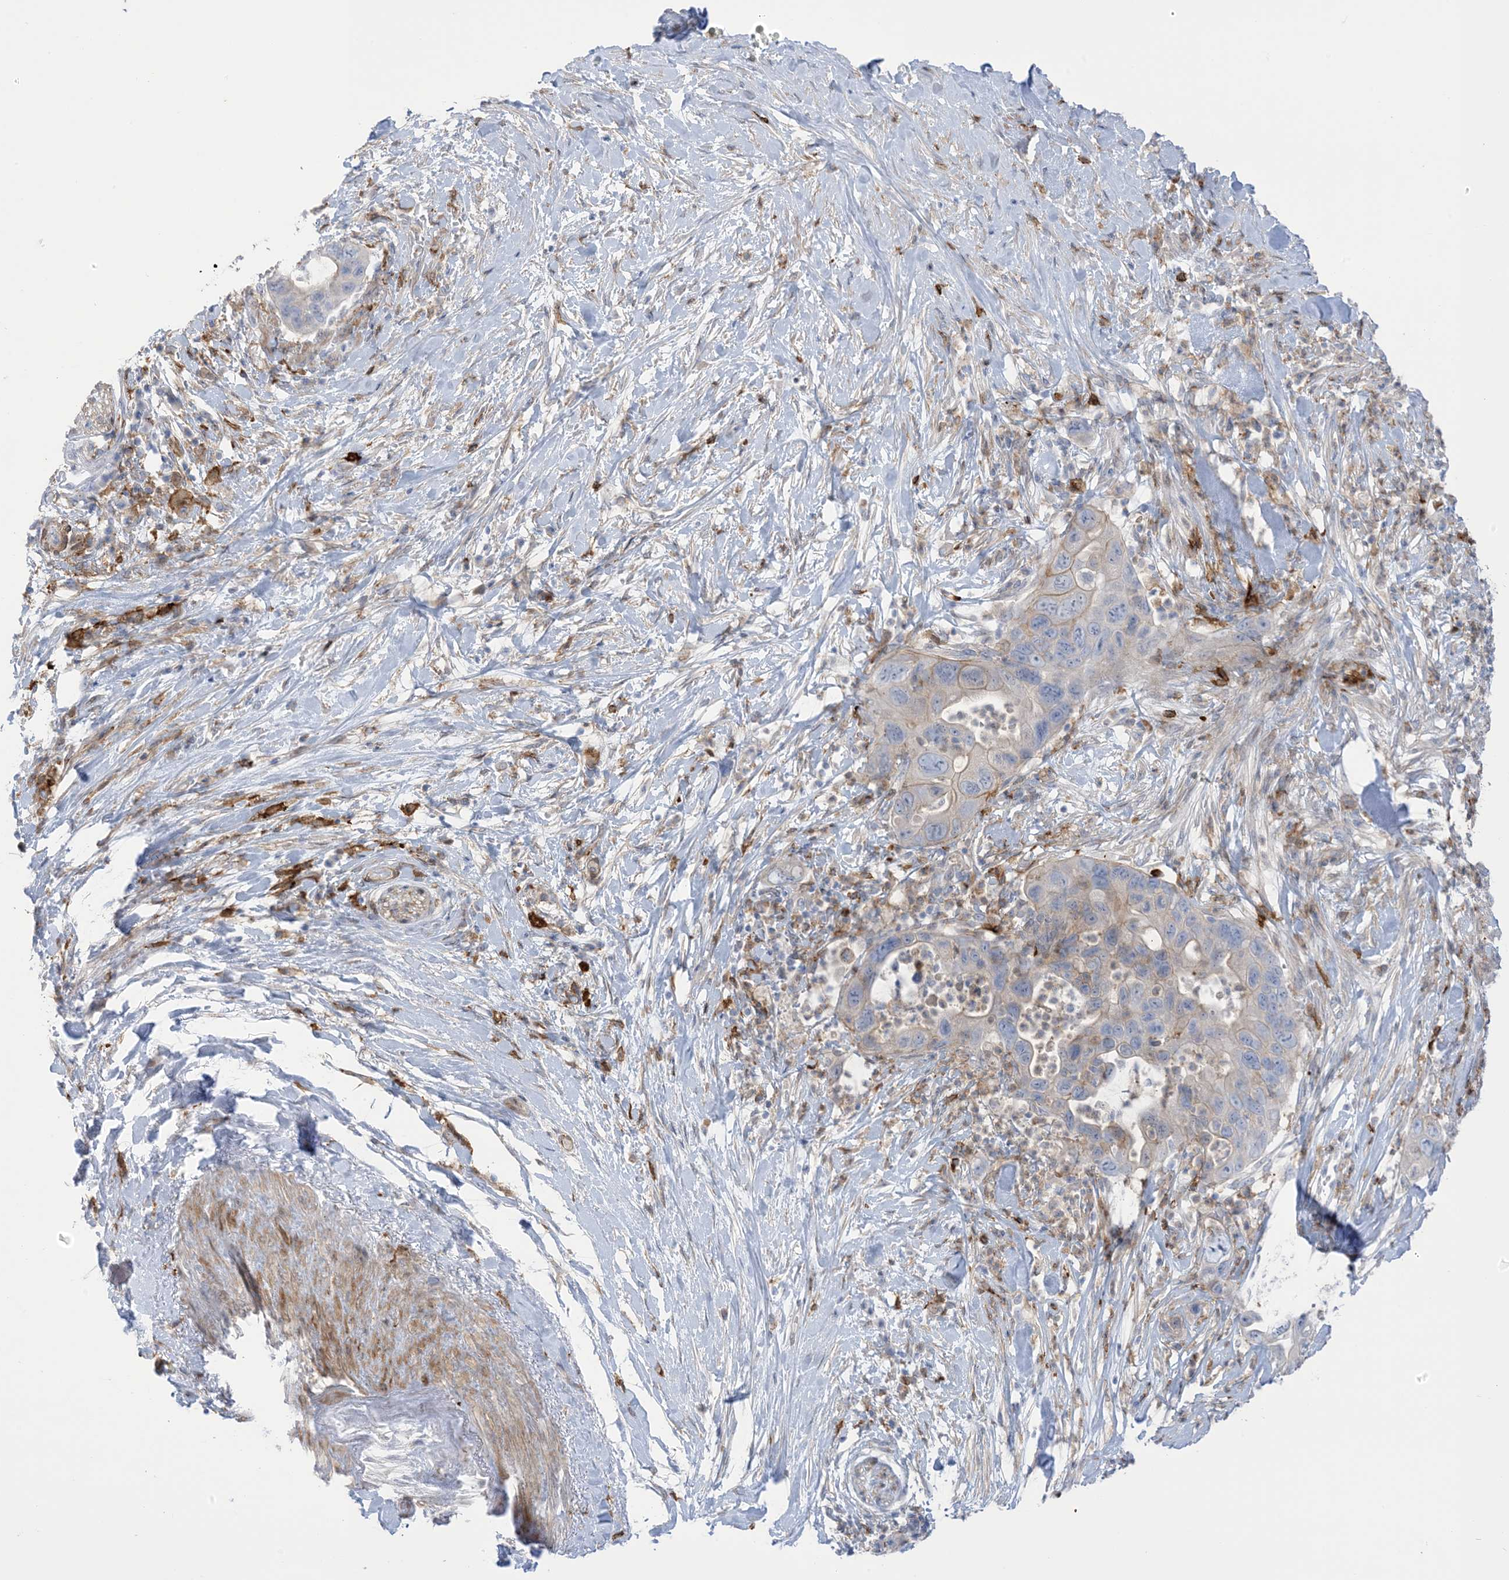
{"staining": {"intensity": "weak", "quantity": "<25%", "location": "cytoplasmic/membranous"}, "tissue": "pancreatic cancer", "cell_type": "Tumor cells", "image_type": "cancer", "snomed": [{"axis": "morphology", "description": "Adenocarcinoma, NOS"}, {"axis": "topography", "description": "Pancreas"}], "caption": "IHC of adenocarcinoma (pancreatic) reveals no expression in tumor cells.", "gene": "ICMT", "patient": {"sex": "female", "age": 71}}